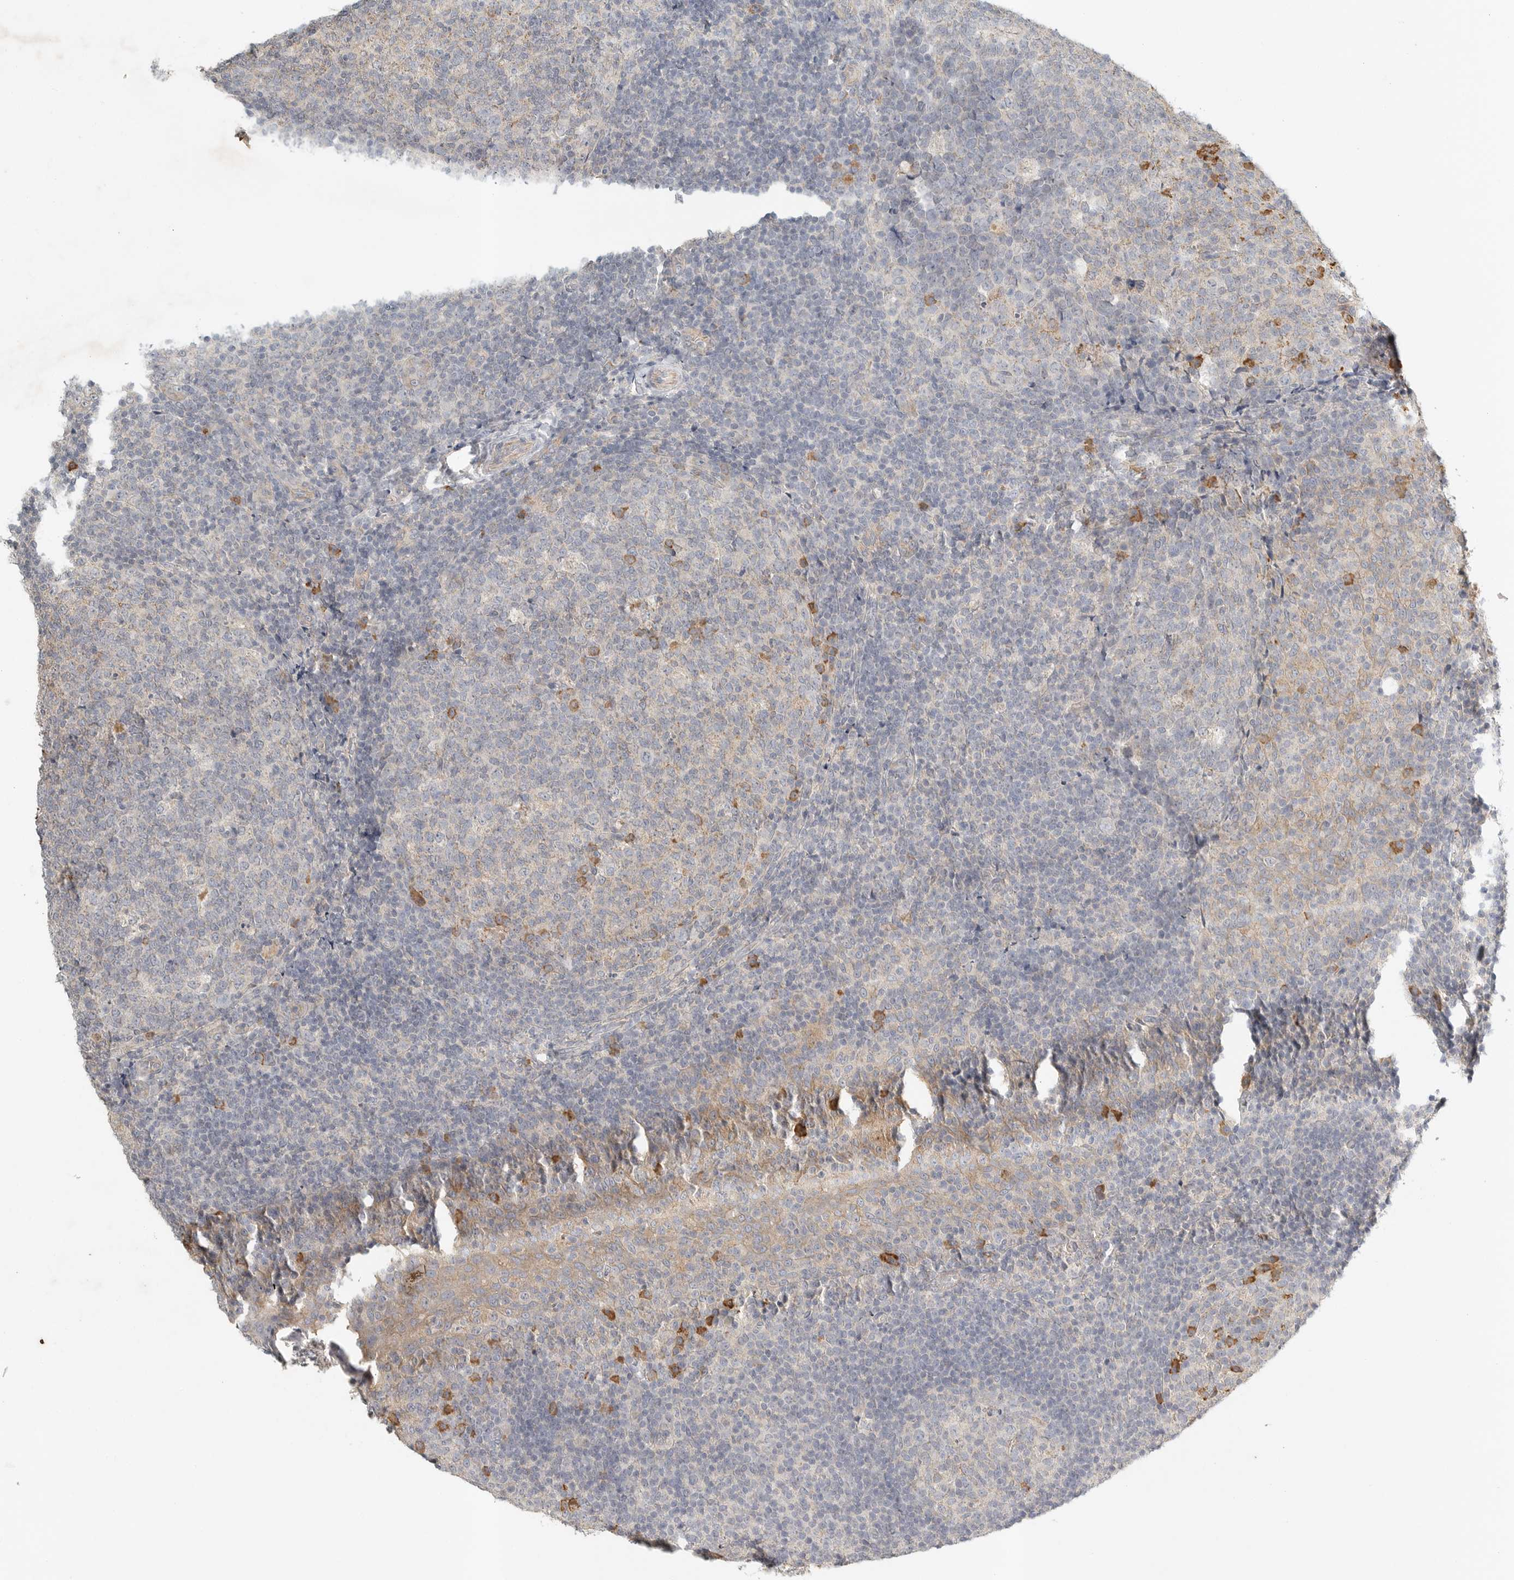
{"staining": {"intensity": "moderate", "quantity": "<25%", "location": "cytoplasmic/membranous"}, "tissue": "tonsil", "cell_type": "Germinal center cells", "image_type": "normal", "snomed": [{"axis": "morphology", "description": "Normal tissue, NOS"}, {"axis": "topography", "description": "Tonsil"}], "caption": "High-power microscopy captured an immunohistochemistry image of unremarkable tonsil, revealing moderate cytoplasmic/membranous staining in about <25% of germinal center cells.", "gene": "SLC25A36", "patient": {"sex": "female", "age": 19}}